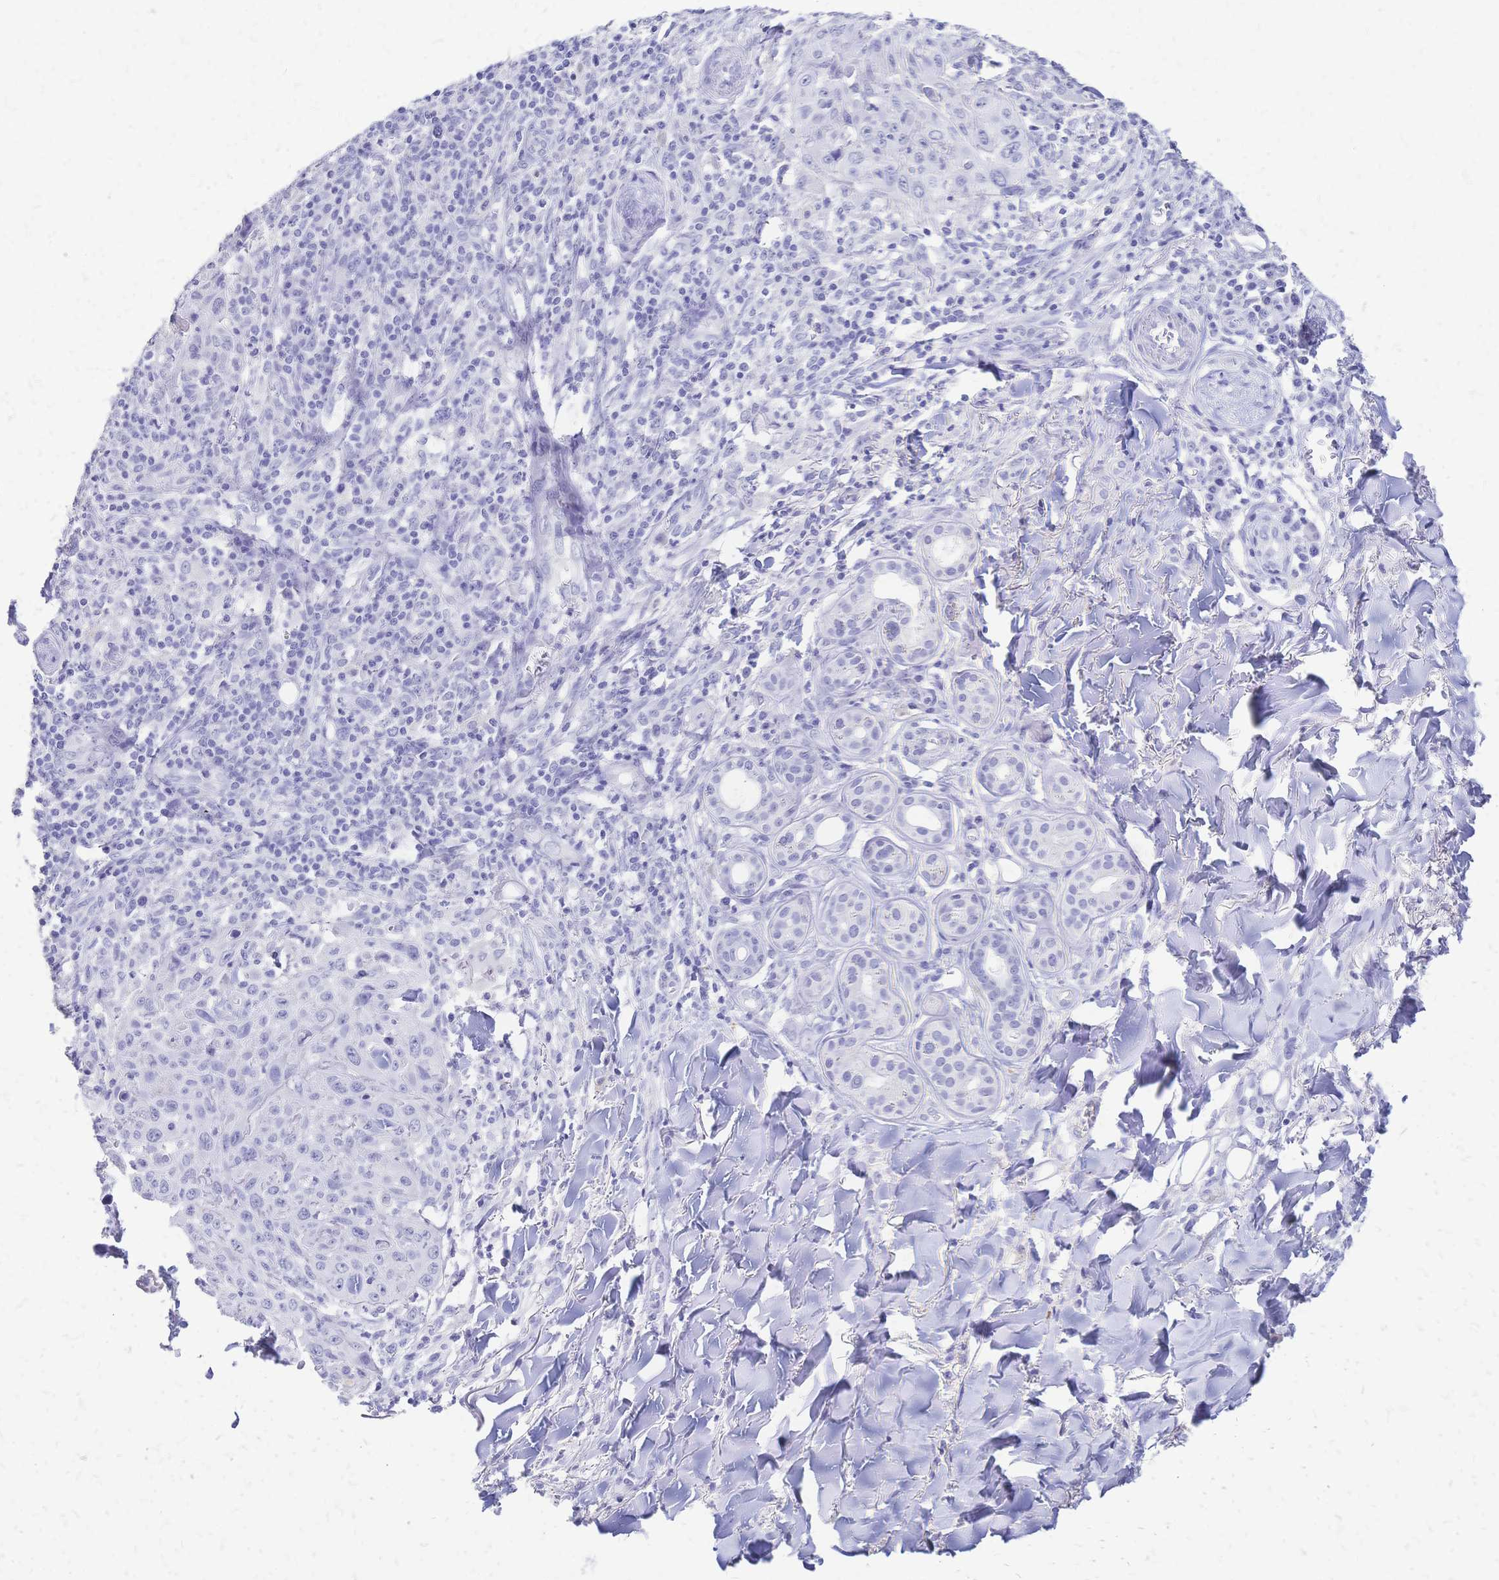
{"staining": {"intensity": "negative", "quantity": "none", "location": "none"}, "tissue": "skin cancer", "cell_type": "Tumor cells", "image_type": "cancer", "snomed": [{"axis": "morphology", "description": "Squamous cell carcinoma, NOS"}, {"axis": "topography", "description": "Skin"}], "caption": "Micrograph shows no protein staining in tumor cells of squamous cell carcinoma (skin) tissue. (IHC, brightfield microscopy, high magnification).", "gene": "FA2H", "patient": {"sex": "male", "age": 75}}